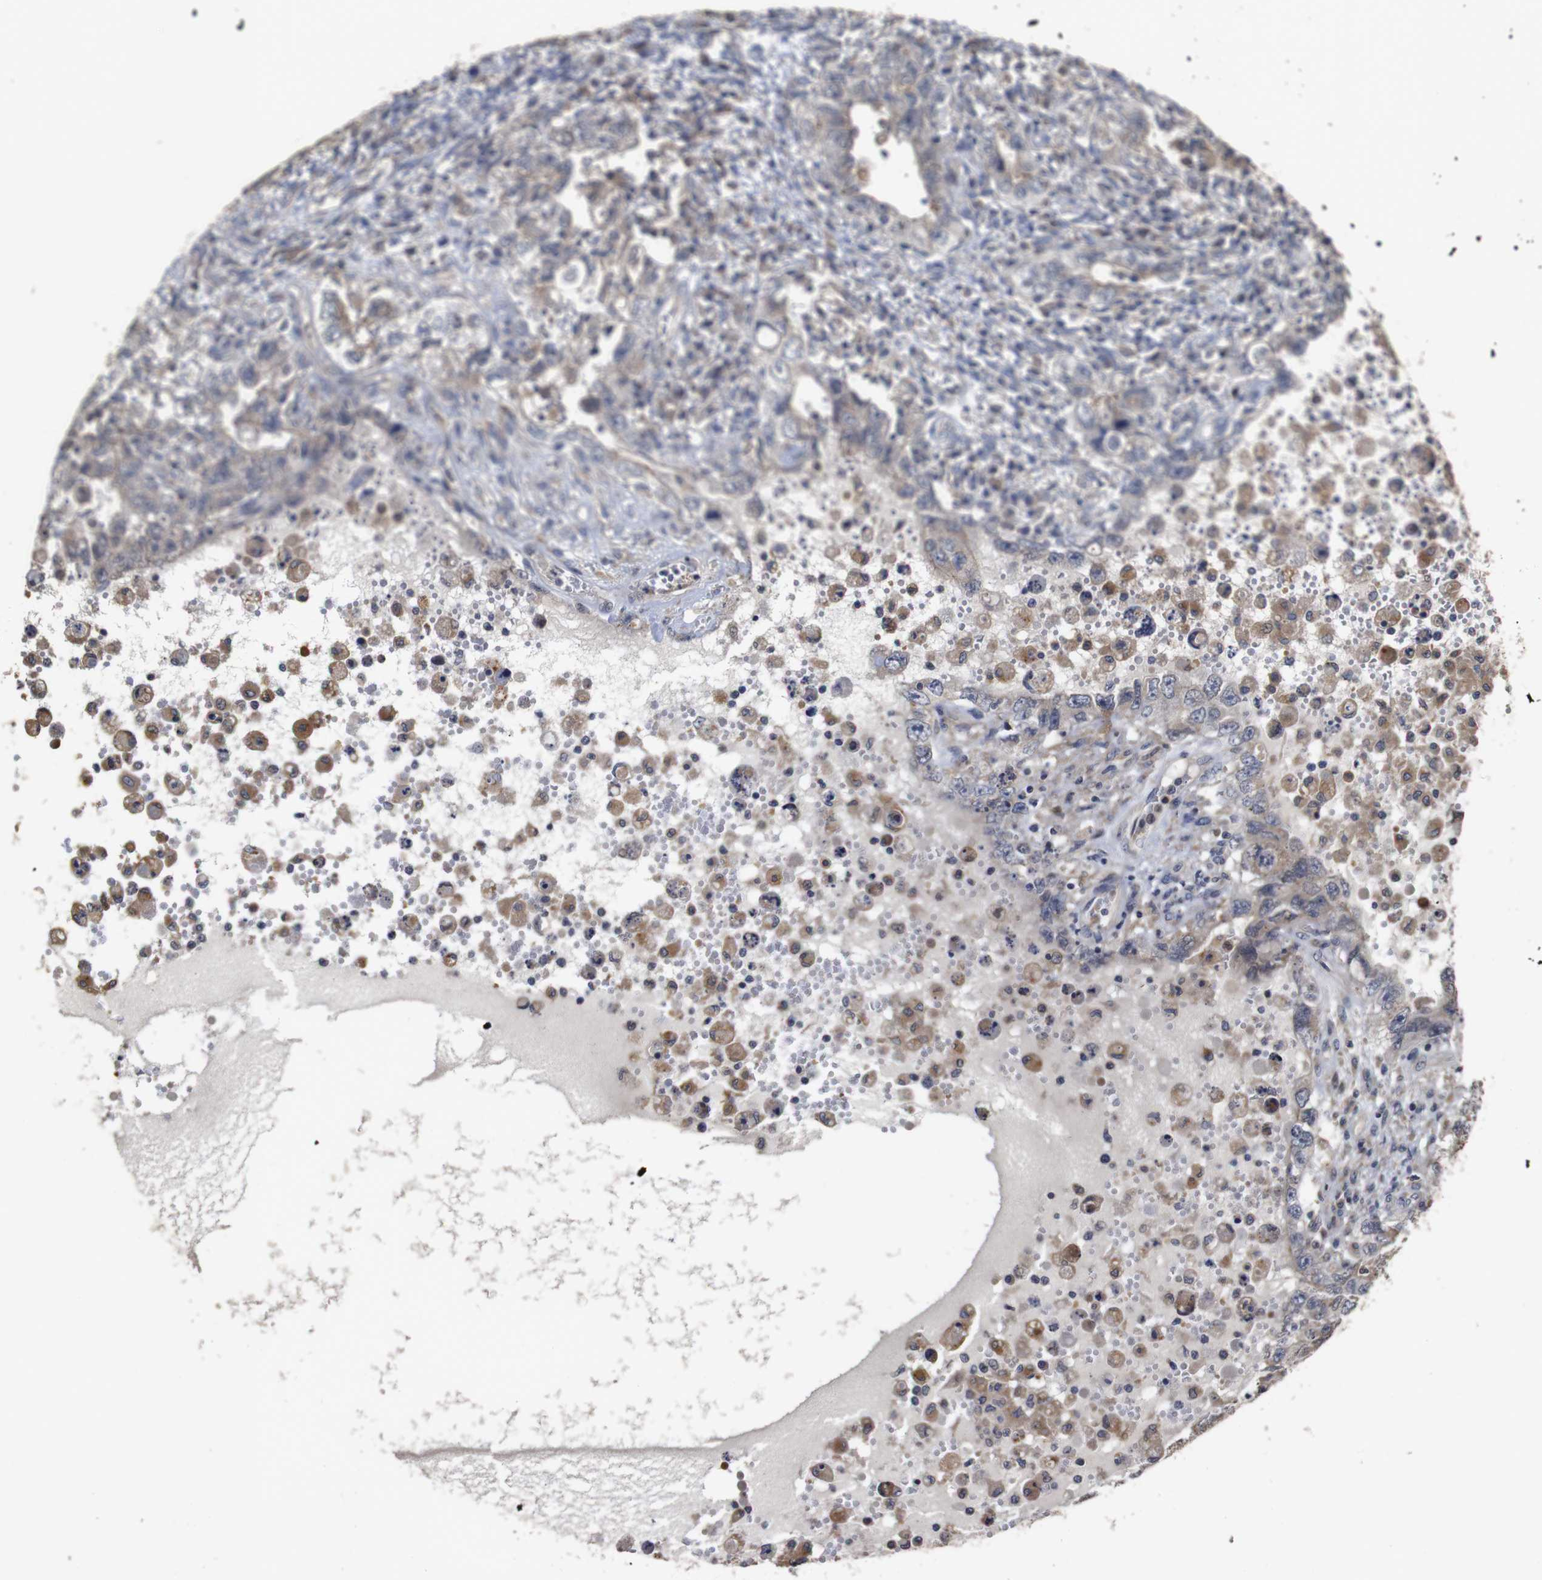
{"staining": {"intensity": "negative", "quantity": "none", "location": "none"}, "tissue": "testis cancer", "cell_type": "Tumor cells", "image_type": "cancer", "snomed": [{"axis": "morphology", "description": "Carcinoma, Embryonal, NOS"}, {"axis": "topography", "description": "Testis"}], "caption": "This micrograph is of testis cancer (embryonal carcinoma) stained with immunohistochemistry (IHC) to label a protein in brown with the nuclei are counter-stained blue. There is no positivity in tumor cells.", "gene": "PTPN14", "patient": {"sex": "male", "age": 26}}